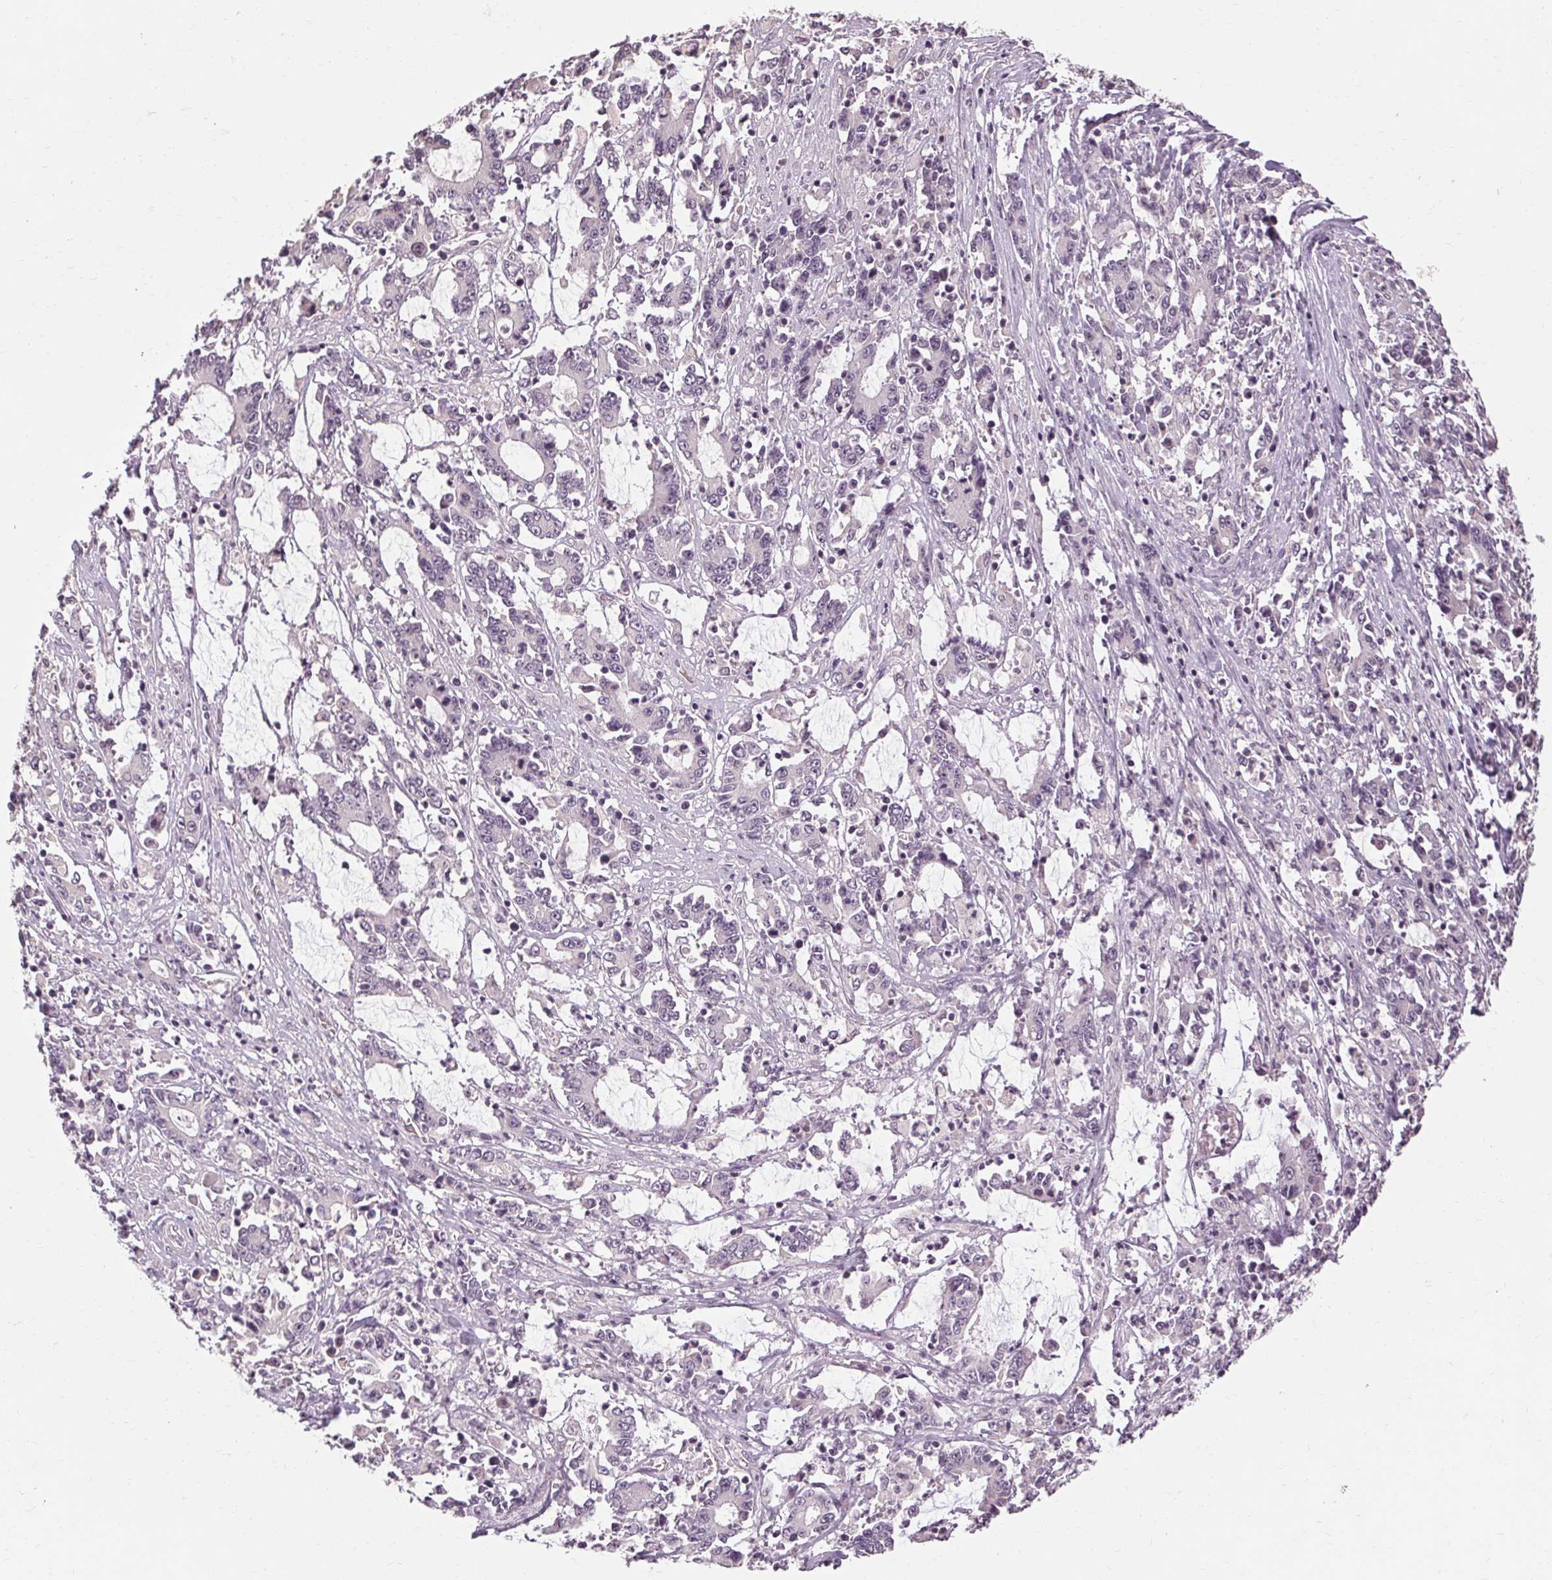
{"staining": {"intensity": "negative", "quantity": "none", "location": "none"}, "tissue": "stomach cancer", "cell_type": "Tumor cells", "image_type": "cancer", "snomed": [{"axis": "morphology", "description": "Adenocarcinoma, NOS"}, {"axis": "topography", "description": "Stomach, upper"}], "caption": "Tumor cells show no significant staining in stomach cancer (adenocarcinoma). The staining is performed using DAB brown chromogen with nuclei counter-stained in using hematoxylin.", "gene": "POMC", "patient": {"sex": "male", "age": 68}}